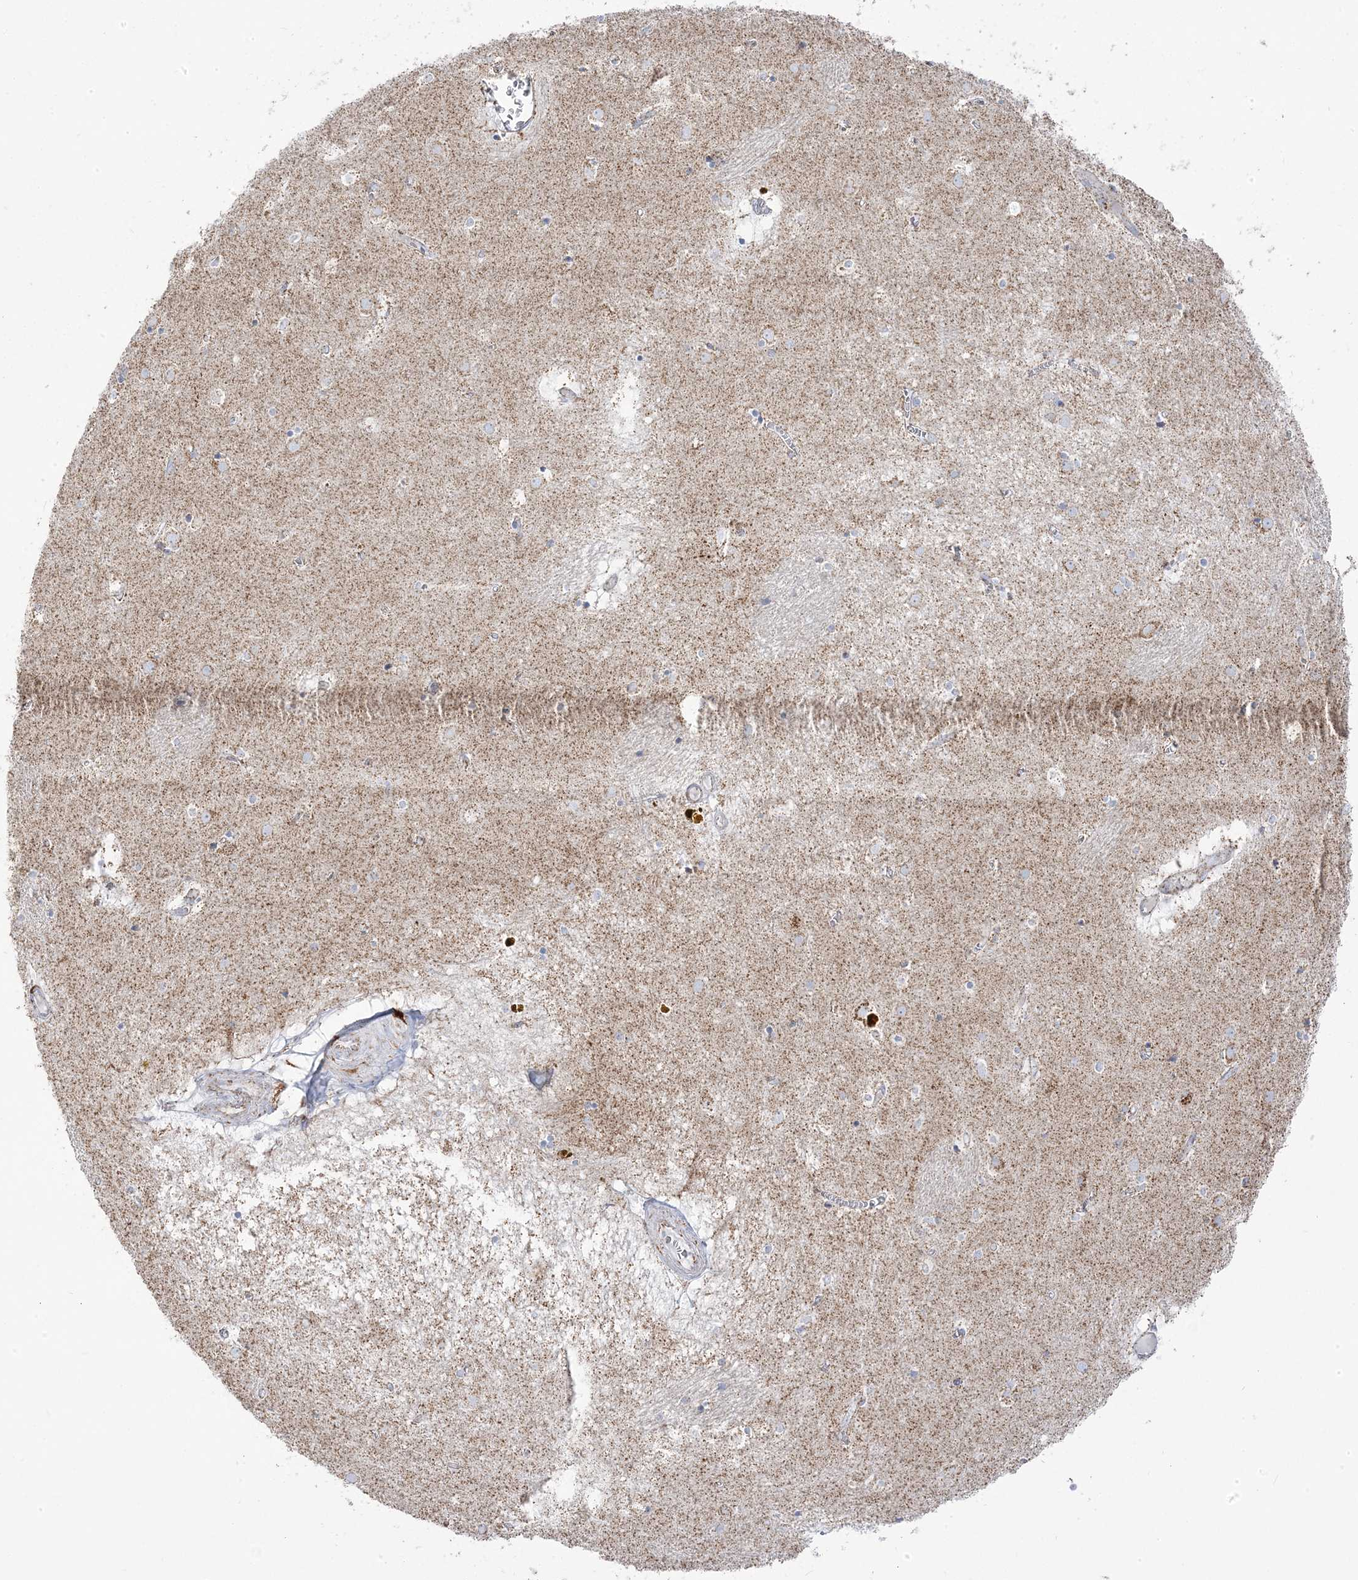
{"staining": {"intensity": "moderate", "quantity": "<25%", "location": "cytoplasmic/membranous"}, "tissue": "caudate", "cell_type": "Glial cells", "image_type": "normal", "snomed": [{"axis": "morphology", "description": "Normal tissue, NOS"}, {"axis": "topography", "description": "Lateral ventricle wall"}], "caption": "A brown stain highlights moderate cytoplasmic/membranous positivity of a protein in glial cells of unremarkable human caudate. The protein is stained brown, and the nuclei are stained in blue (DAB IHC with brightfield microscopy, high magnification).", "gene": "PCCB", "patient": {"sex": "male", "age": 70}}